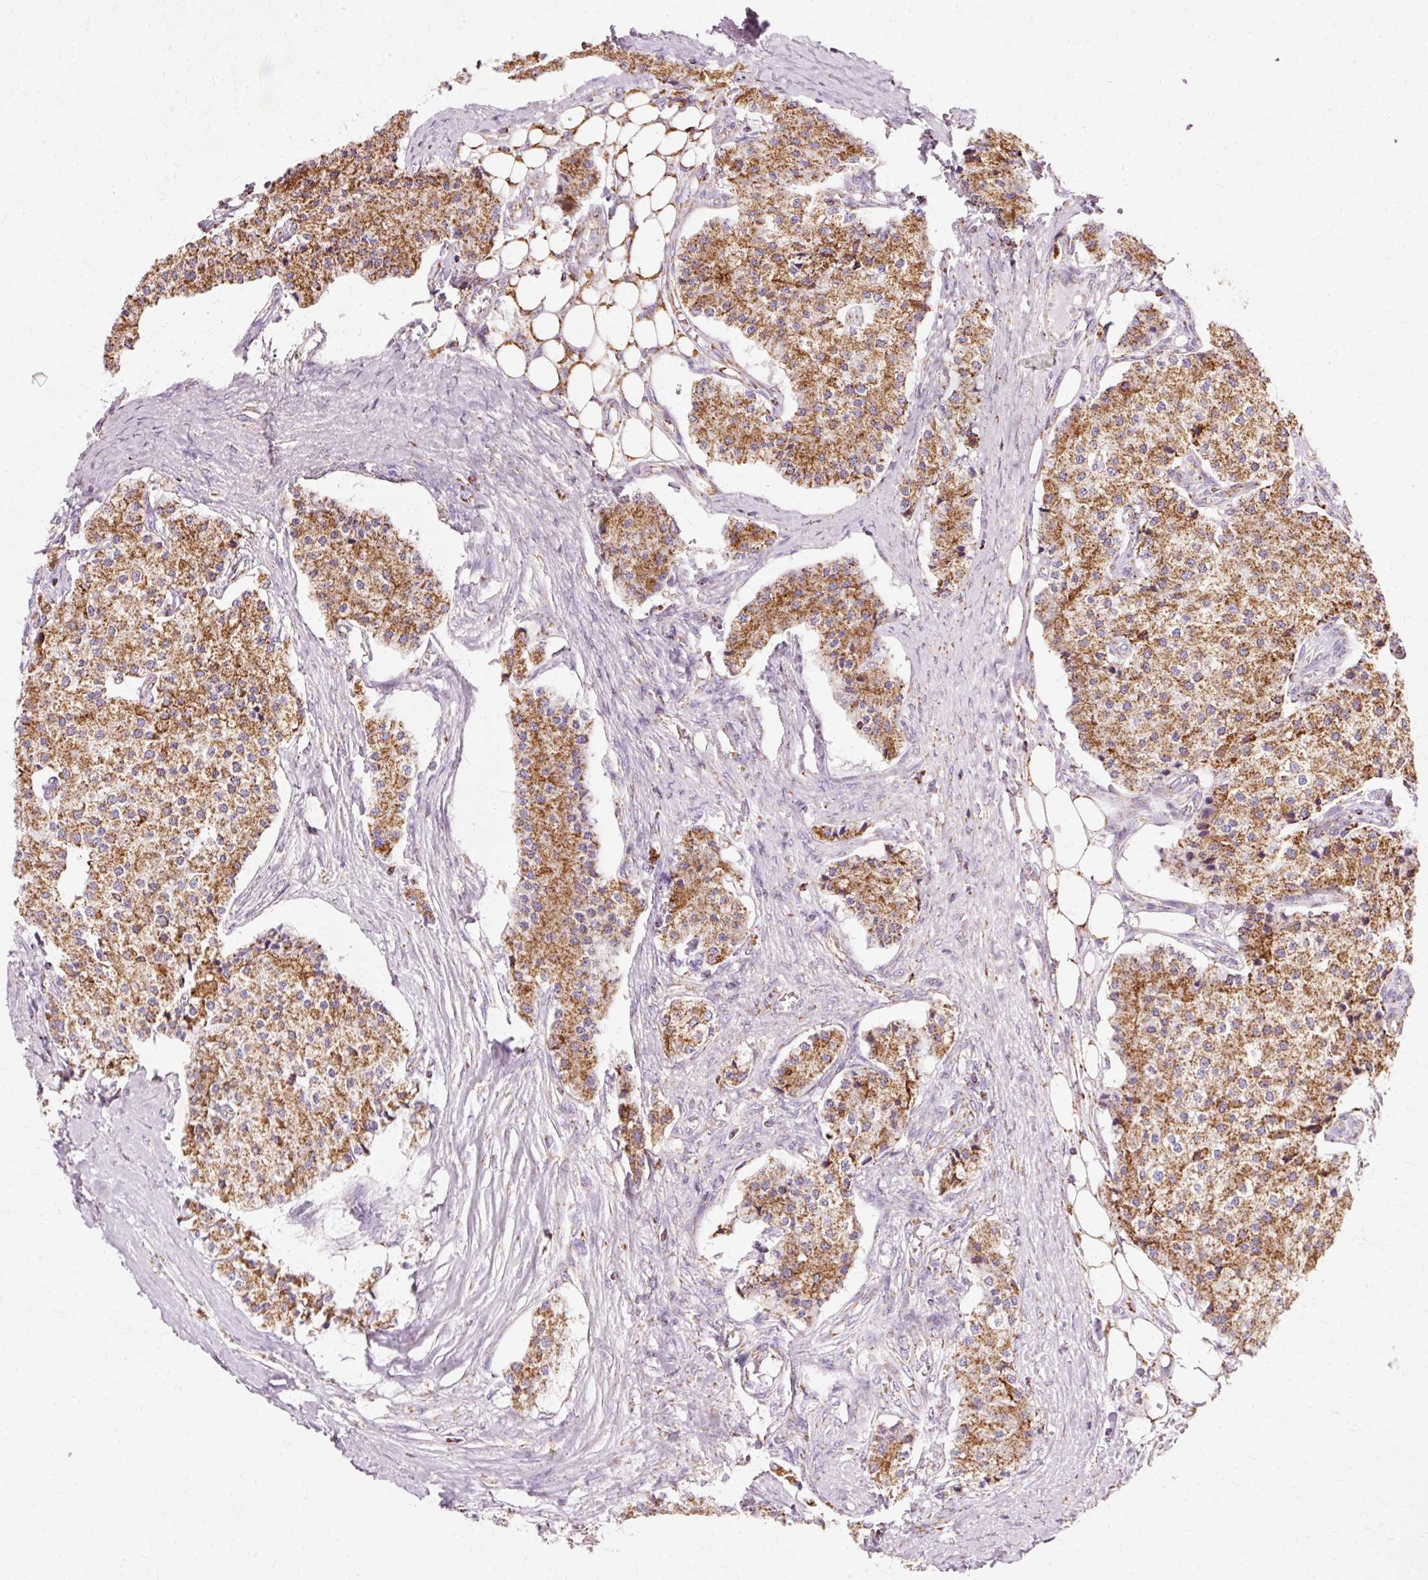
{"staining": {"intensity": "moderate", "quantity": ">75%", "location": "cytoplasmic/membranous"}, "tissue": "carcinoid", "cell_type": "Tumor cells", "image_type": "cancer", "snomed": [{"axis": "morphology", "description": "Carcinoid, malignant, NOS"}, {"axis": "topography", "description": "Colon"}], "caption": "An immunohistochemistry (IHC) micrograph of neoplastic tissue is shown. Protein staining in brown highlights moderate cytoplasmic/membranous positivity in carcinoid (malignant) within tumor cells.", "gene": "ATP5PO", "patient": {"sex": "female", "age": 52}}